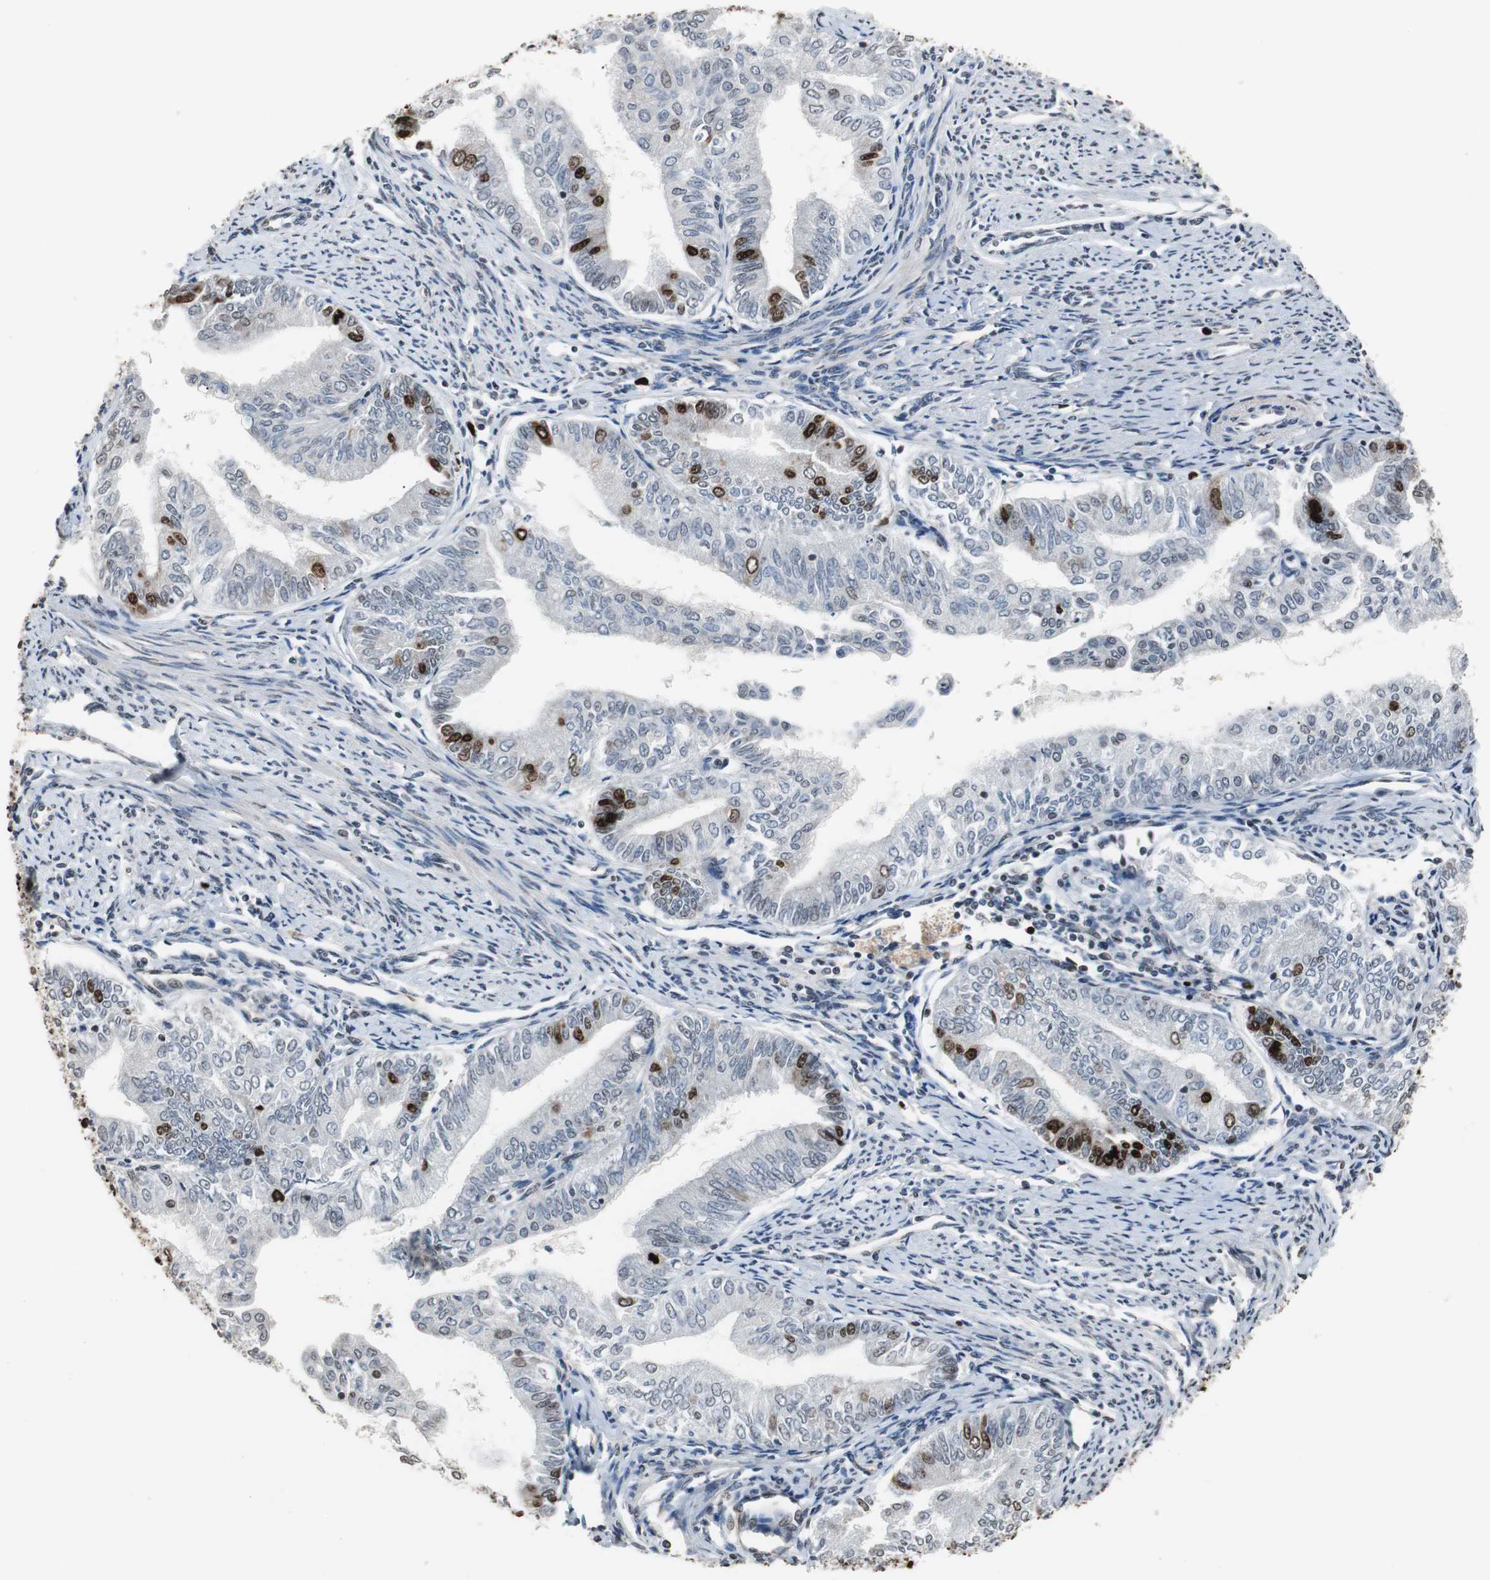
{"staining": {"intensity": "strong", "quantity": "<25%", "location": "nuclear"}, "tissue": "endometrial cancer", "cell_type": "Tumor cells", "image_type": "cancer", "snomed": [{"axis": "morphology", "description": "Adenocarcinoma, NOS"}, {"axis": "topography", "description": "Endometrium"}], "caption": "This histopathology image exhibits immunohistochemistry (IHC) staining of adenocarcinoma (endometrial), with medium strong nuclear positivity in about <25% of tumor cells.", "gene": "TOP2A", "patient": {"sex": "female", "age": 66}}